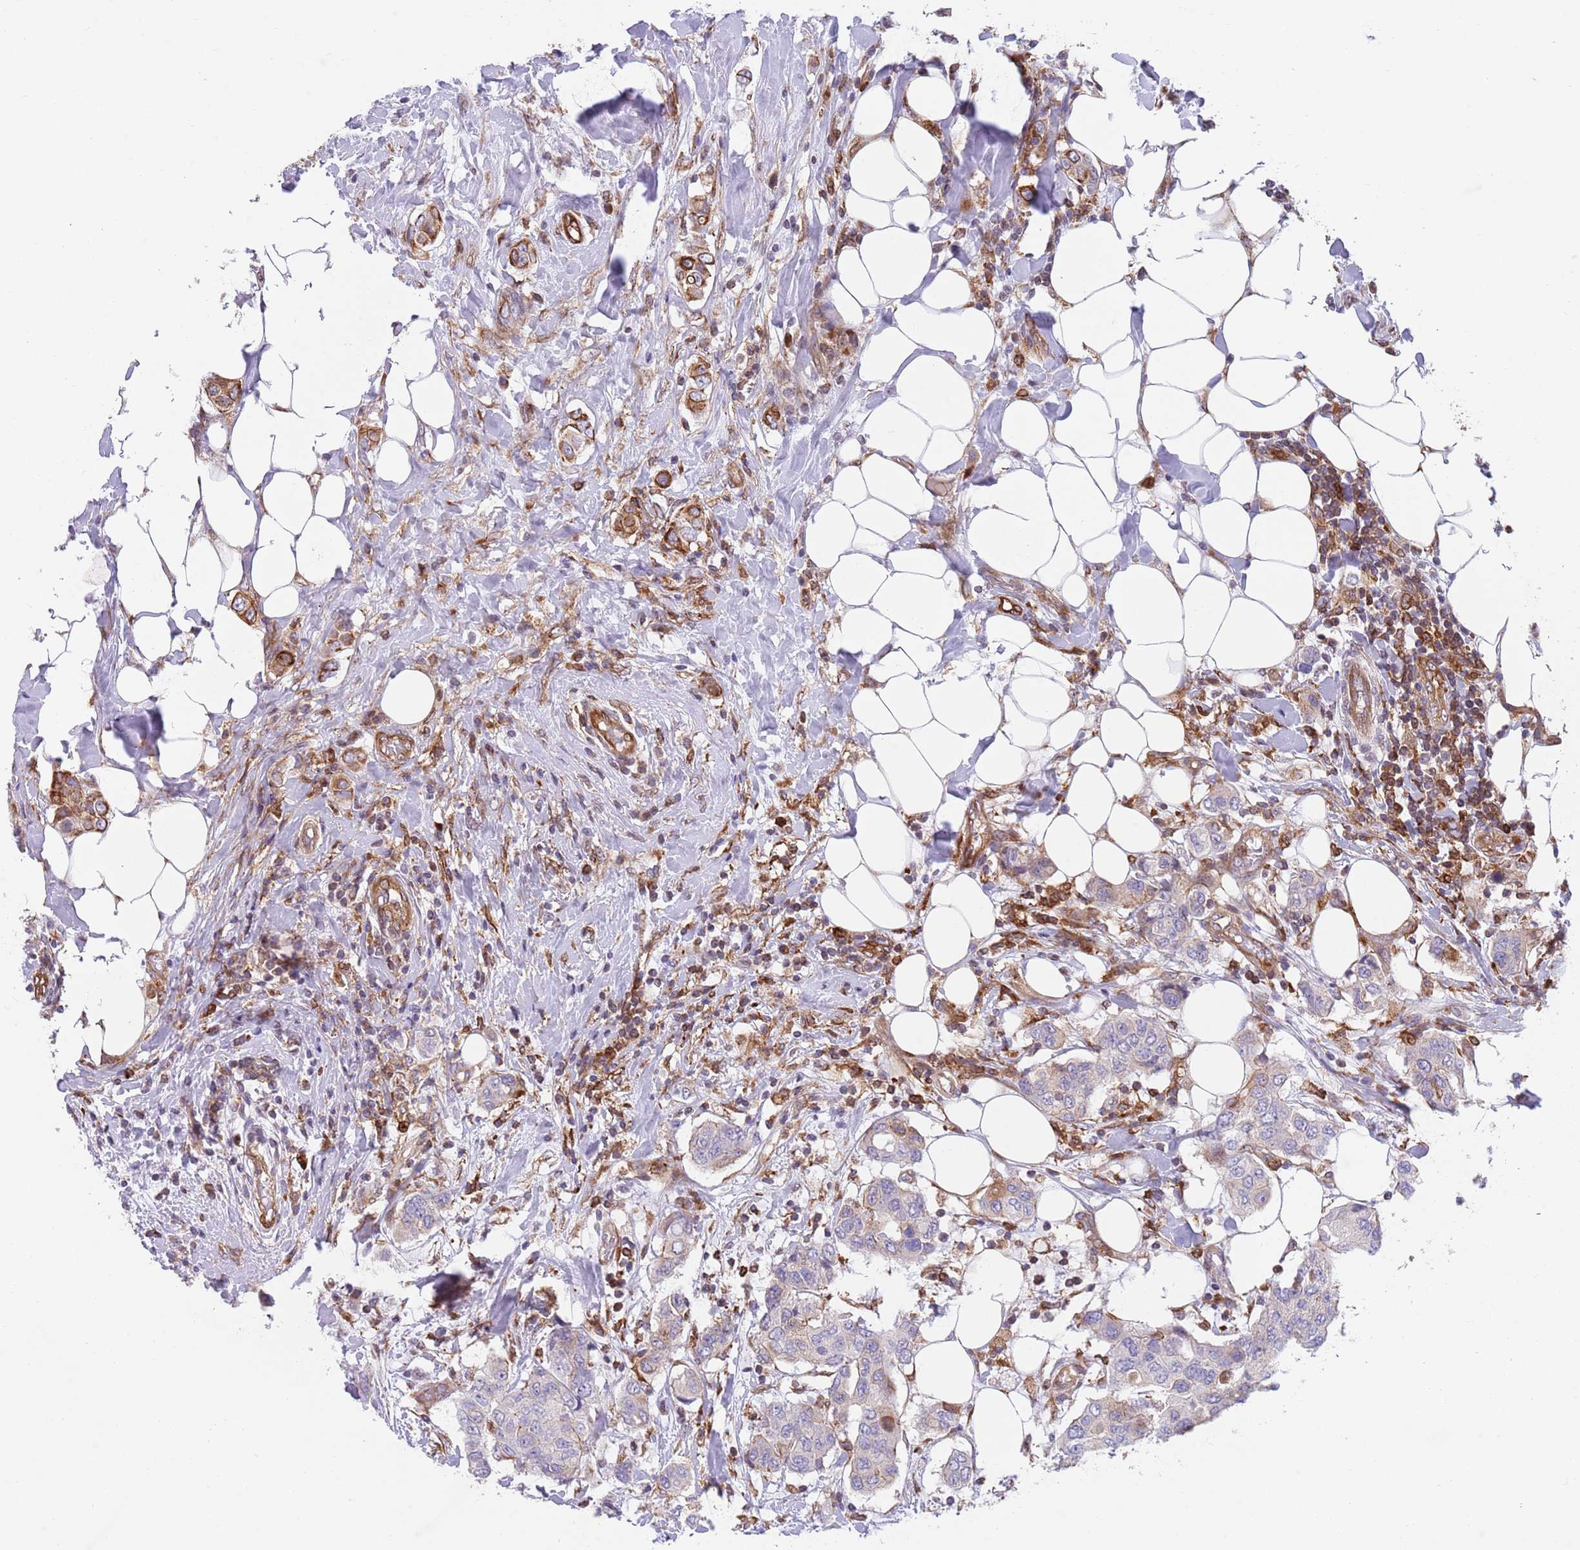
{"staining": {"intensity": "negative", "quantity": "none", "location": "none"}, "tissue": "breast cancer", "cell_type": "Tumor cells", "image_type": "cancer", "snomed": [{"axis": "morphology", "description": "Lobular carcinoma"}, {"axis": "topography", "description": "Breast"}], "caption": "IHC image of breast cancer stained for a protein (brown), which displays no staining in tumor cells.", "gene": "ZMYM5", "patient": {"sex": "female", "age": 51}}